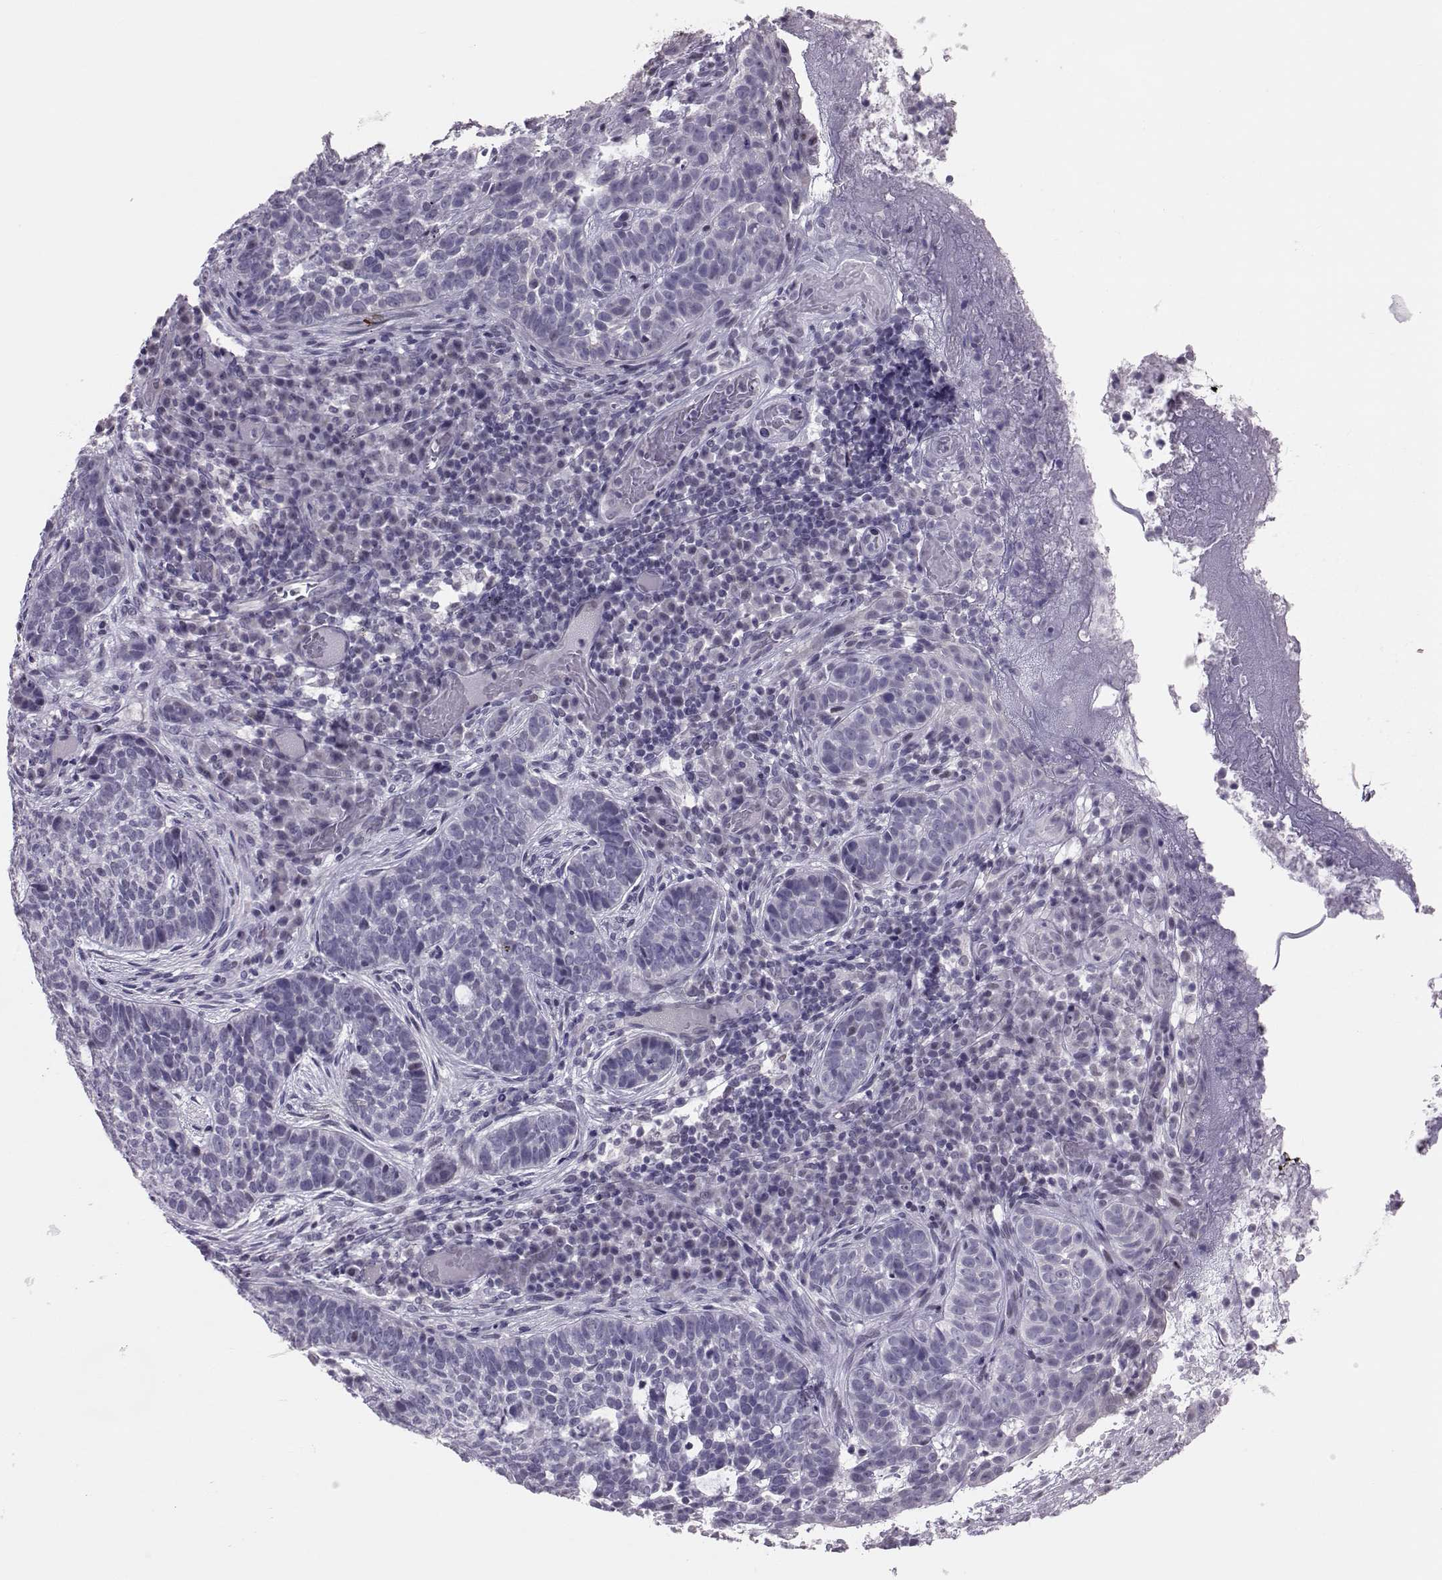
{"staining": {"intensity": "negative", "quantity": "none", "location": "none"}, "tissue": "skin cancer", "cell_type": "Tumor cells", "image_type": "cancer", "snomed": [{"axis": "morphology", "description": "Basal cell carcinoma"}, {"axis": "topography", "description": "Skin"}], "caption": "Human skin basal cell carcinoma stained for a protein using immunohistochemistry demonstrates no positivity in tumor cells.", "gene": "DNAAF1", "patient": {"sex": "female", "age": 69}}